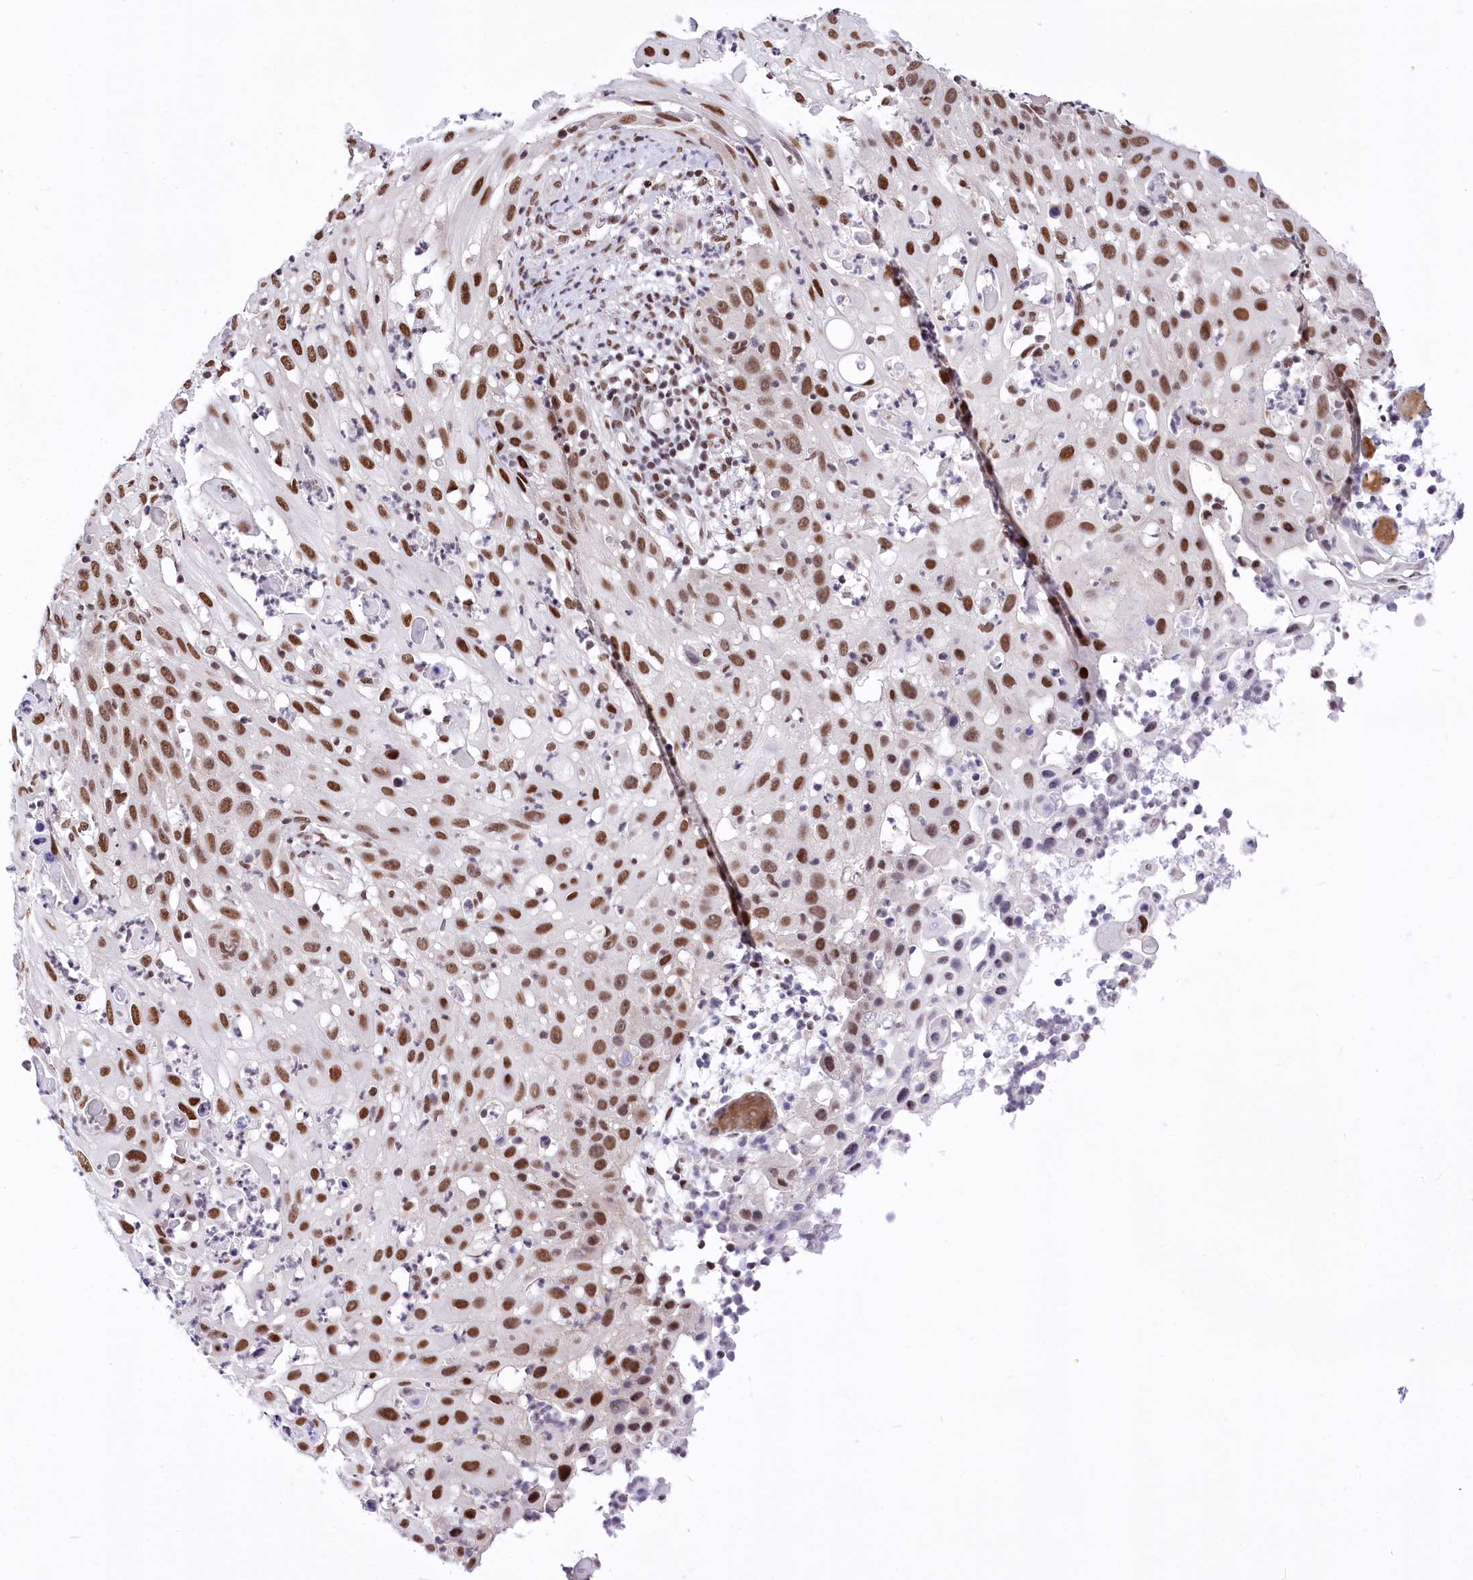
{"staining": {"intensity": "moderate", "quantity": ">75%", "location": "nuclear"}, "tissue": "skin cancer", "cell_type": "Tumor cells", "image_type": "cancer", "snomed": [{"axis": "morphology", "description": "Squamous cell carcinoma, NOS"}, {"axis": "topography", "description": "Skin"}], "caption": "The histopathology image exhibits immunohistochemical staining of skin cancer. There is moderate nuclear positivity is appreciated in approximately >75% of tumor cells.", "gene": "POU4F3", "patient": {"sex": "female", "age": 44}}